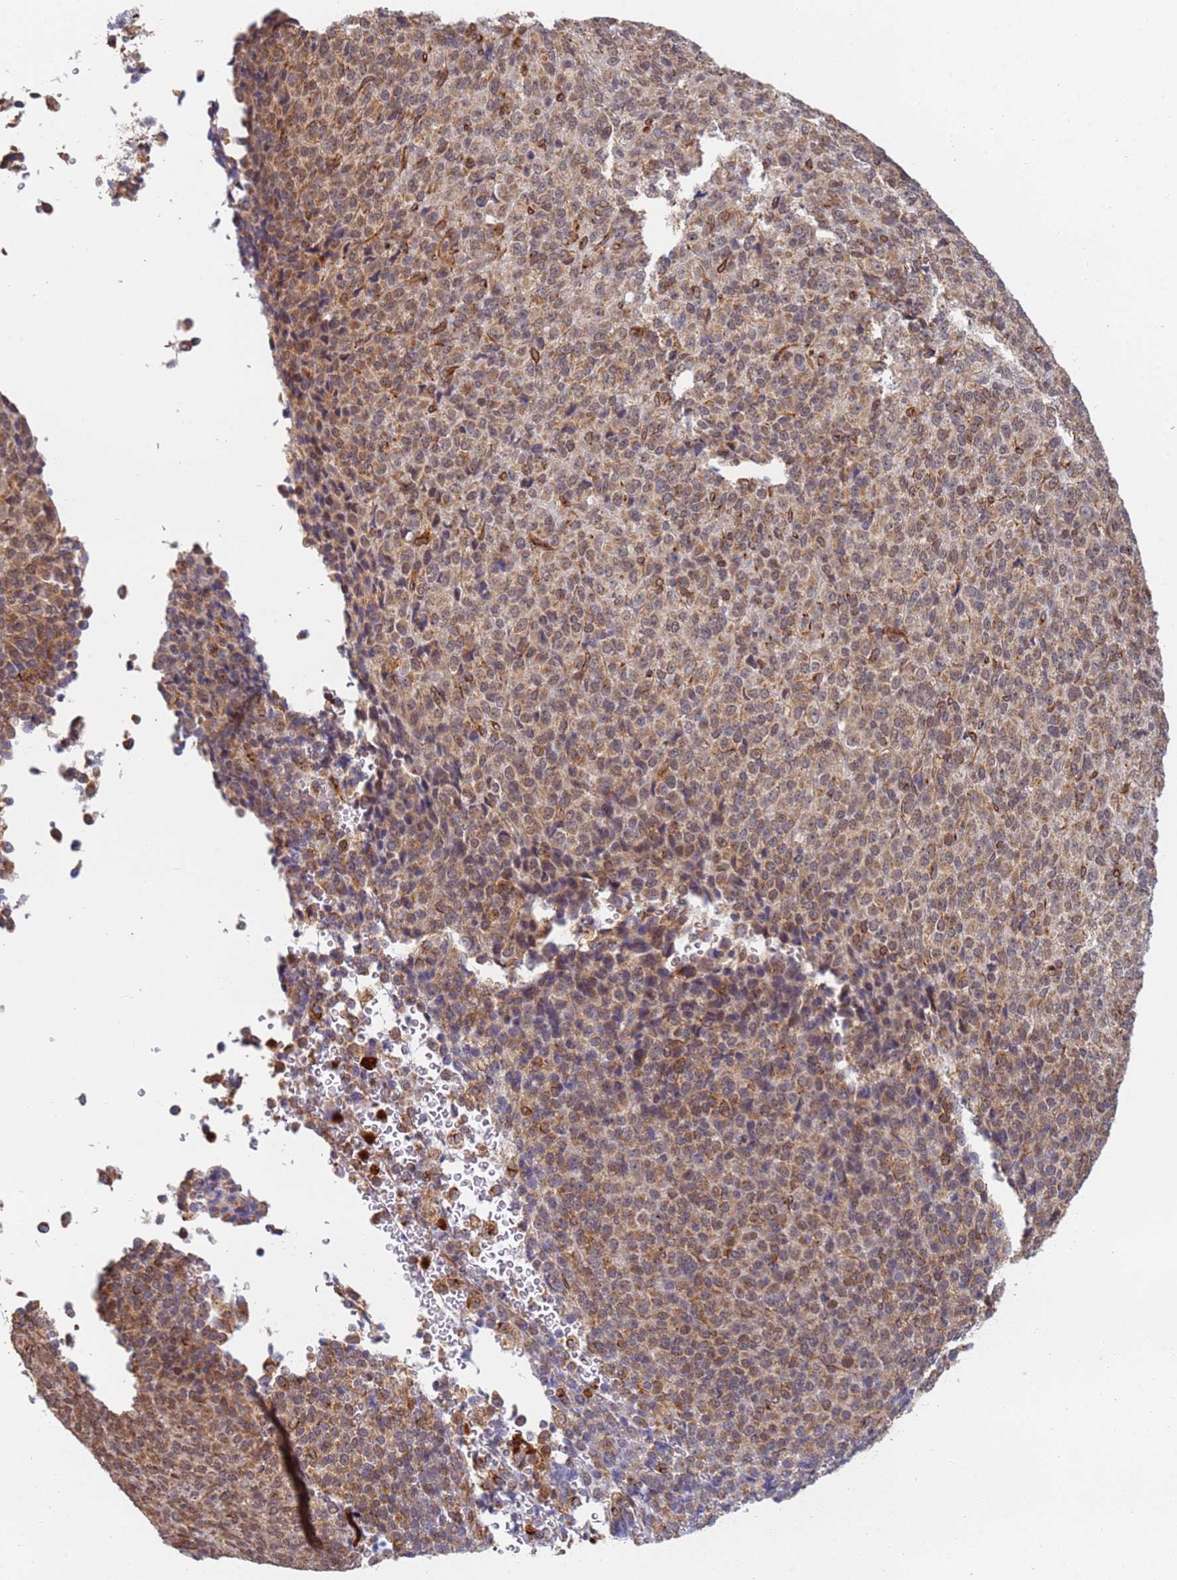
{"staining": {"intensity": "moderate", "quantity": ">75%", "location": "cytoplasmic/membranous"}, "tissue": "melanoma", "cell_type": "Tumor cells", "image_type": "cancer", "snomed": [{"axis": "morphology", "description": "Malignant melanoma, Metastatic site"}, {"axis": "topography", "description": "Brain"}], "caption": "Melanoma stained with DAB immunohistochemistry (IHC) exhibits medium levels of moderate cytoplasmic/membranous staining in approximately >75% of tumor cells.", "gene": "CEP170", "patient": {"sex": "female", "age": 56}}